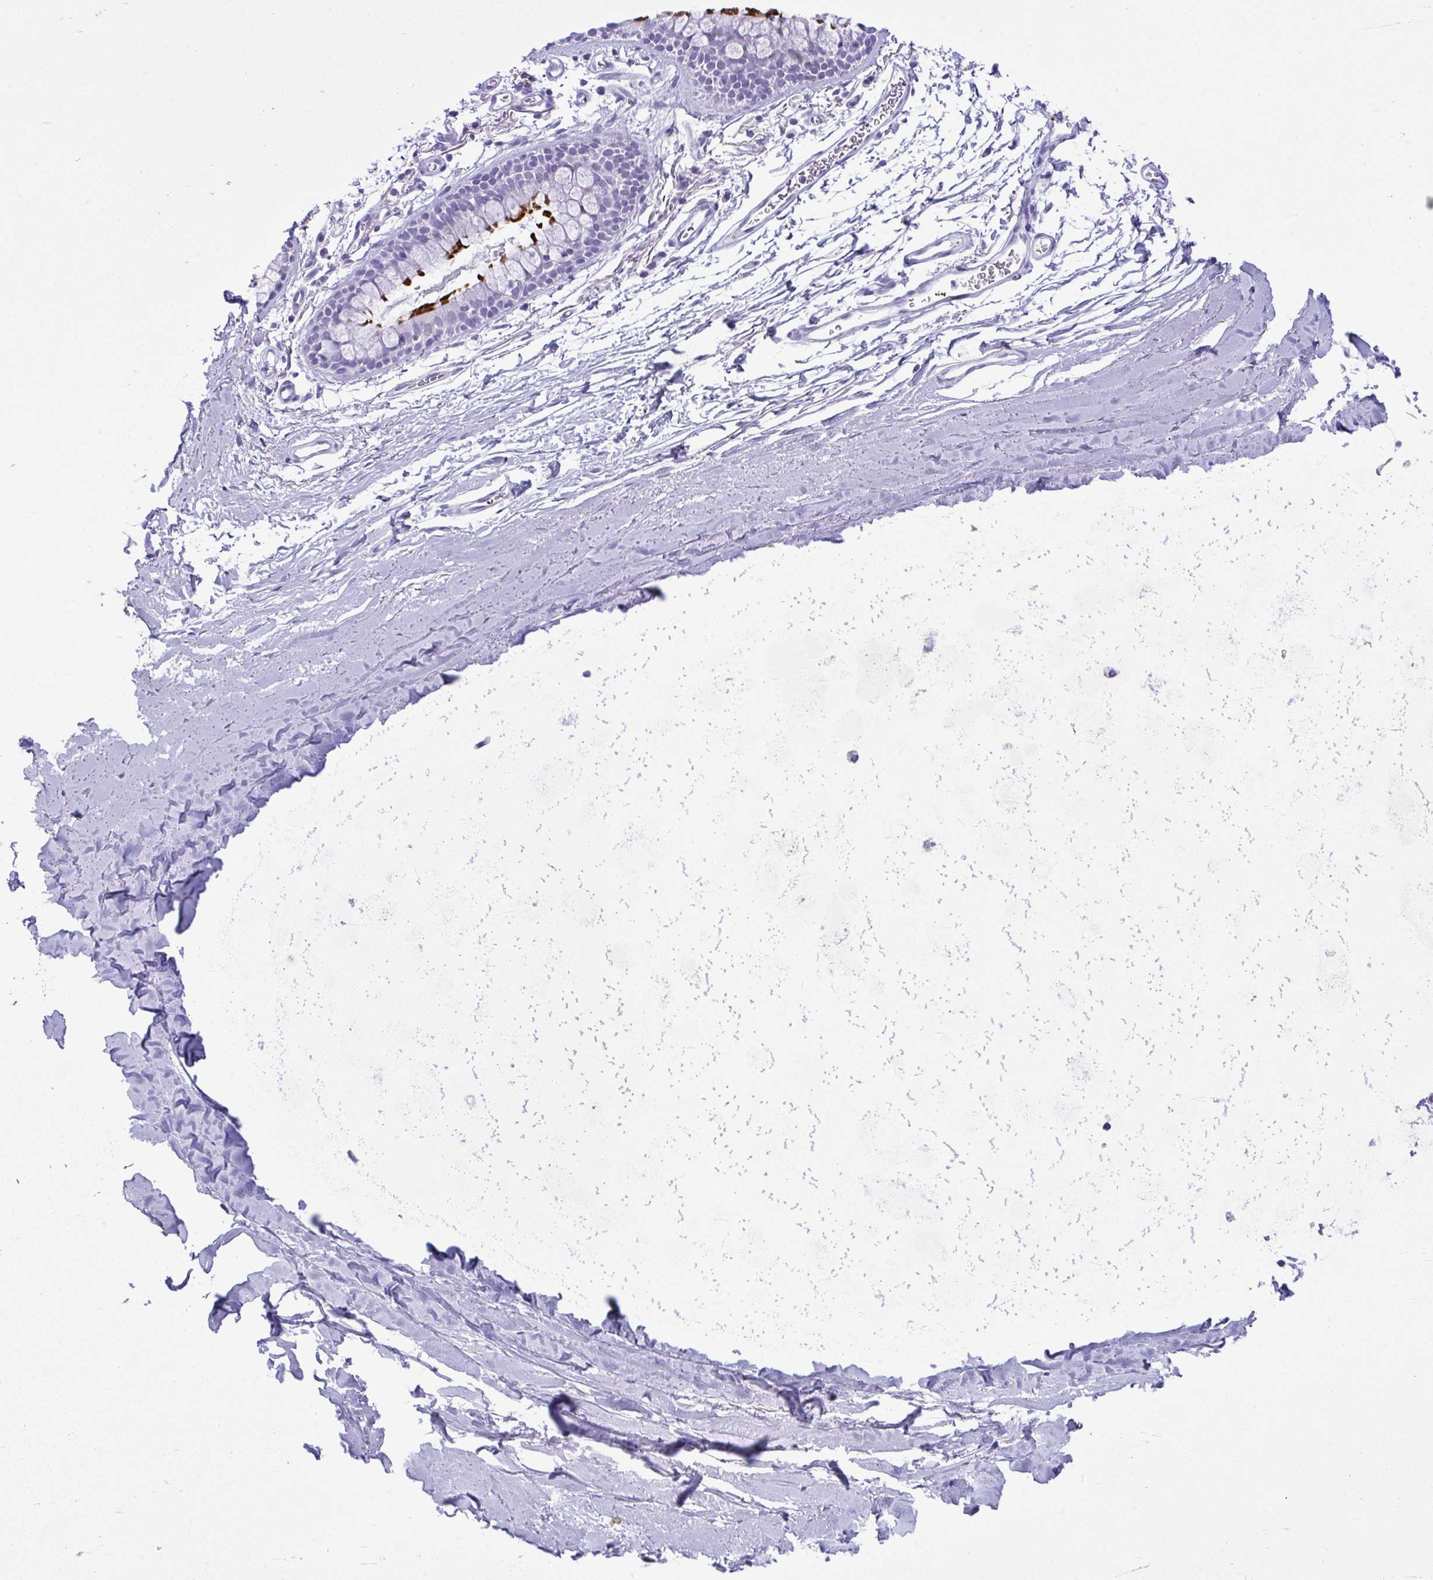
{"staining": {"intensity": "negative", "quantity": "none", "location": "none"}, "tissue": "adipose tissue", "cell_type": "Adipocytes", "image_type": "normal", "snomed": [{"axis": "morphology", "description": "Normal tissue, NOS"}, {"axis": "topography", "description": "Cartilage tissue"}, {"axis": "topography", "description": "Bronchus"}], "caption": "Immunohistochemical staining of benign human adipose tissue shows no significant positivity in adipocytes.", "gene": "TCEAL3", "patient": {"sex": "female", "age": 79}}